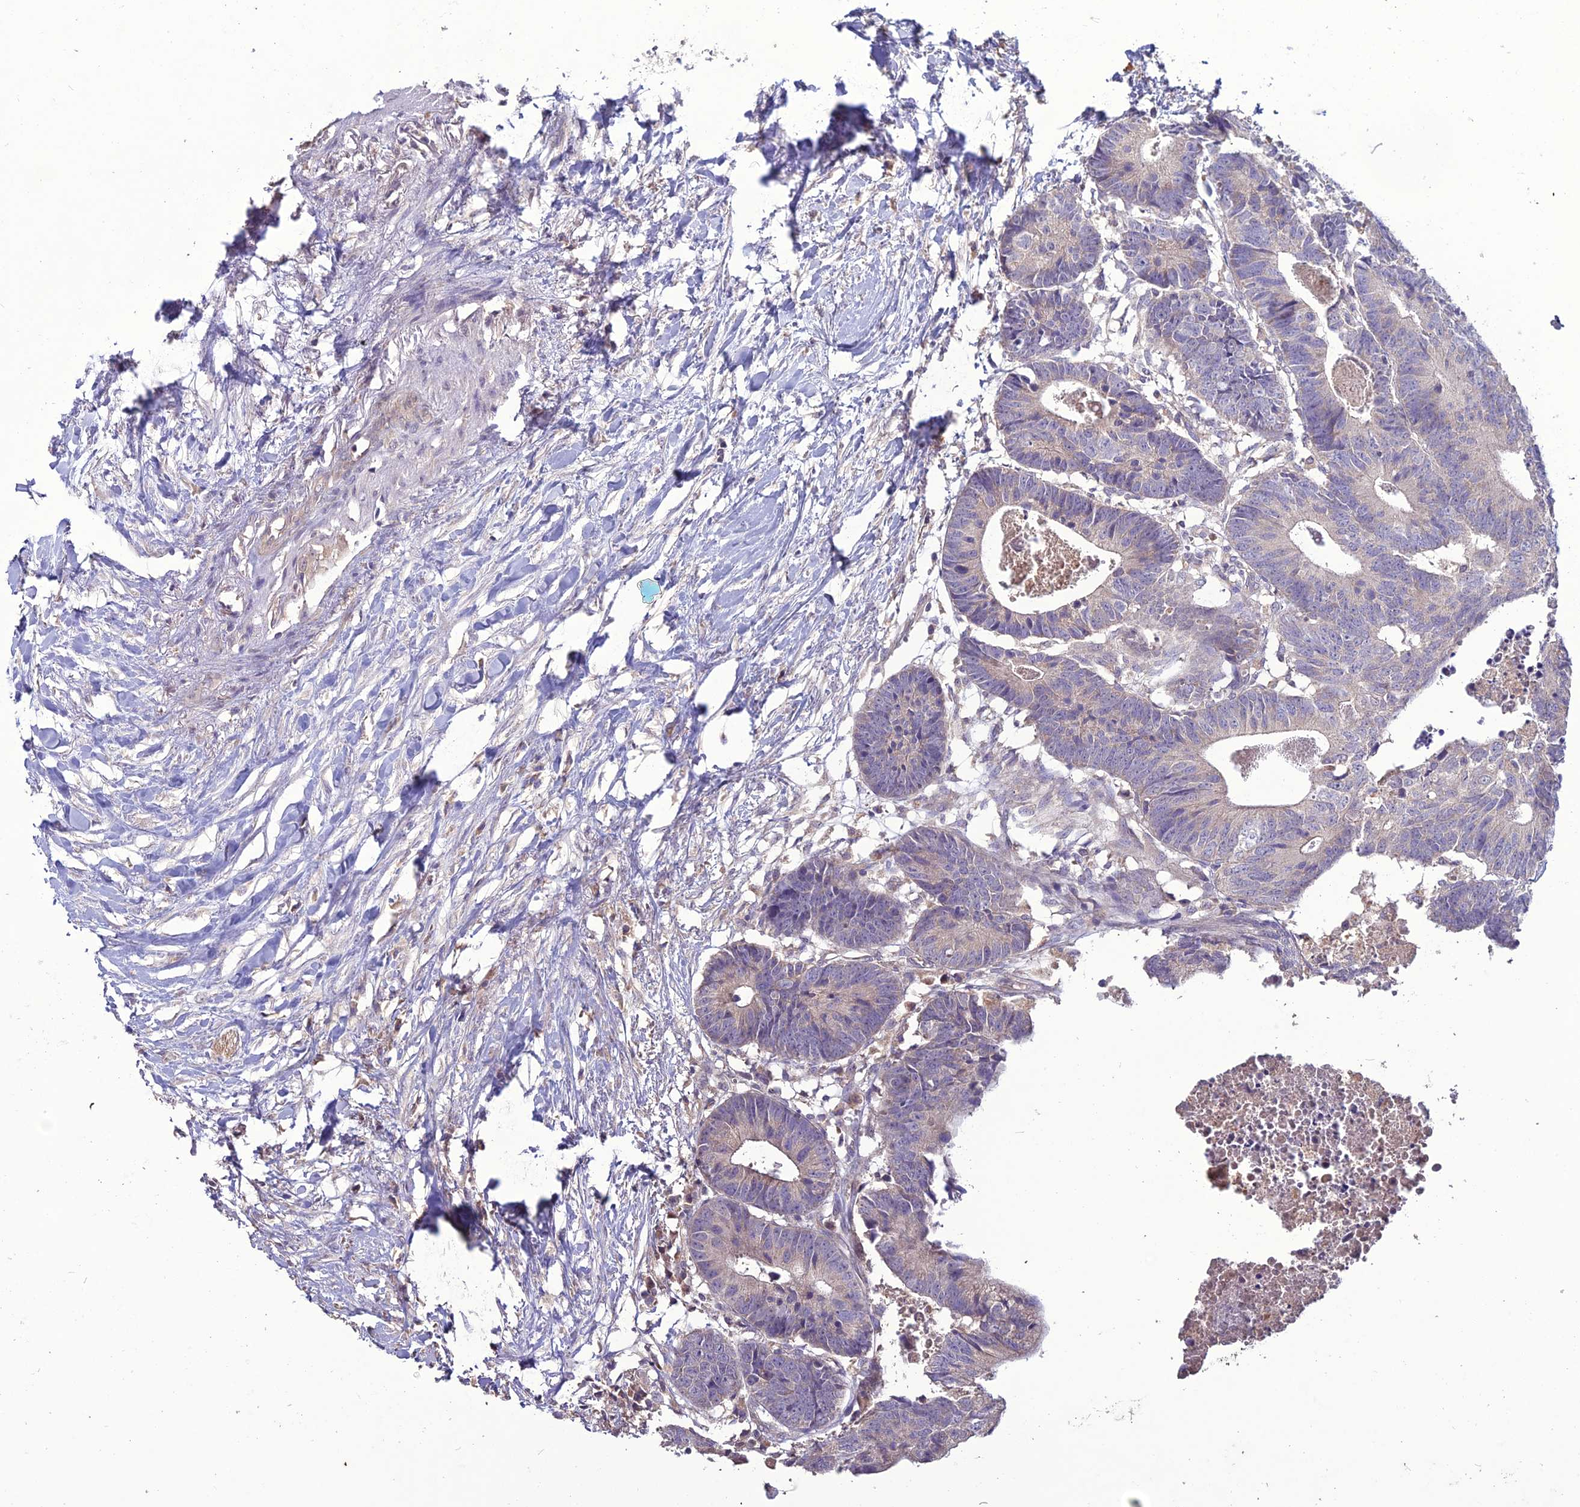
{"staining": {"intensity": "weak", "quantity": "<25%", "location": "cytoplasmic/membranous"}, "tissue": "colorectal cancer", "cell_type": "Tumor cells", "image_type": "cancer", "snomed": [{"axis": "morphology", "description": "Adenocarcinoma, NOS"}, {"axis": "topography", "description": "Colon"}], "caption": "Immunohistochemistry (IHC) image of neoplastic tissue: human adenocarcinoma (colorectal) stained with DAB (3,3'-diaminobenzidine) demonstrates no significant protein expression in tumor cells.", "gene": "C2orf76", "patient": {"sex": "female", "age": 57}}